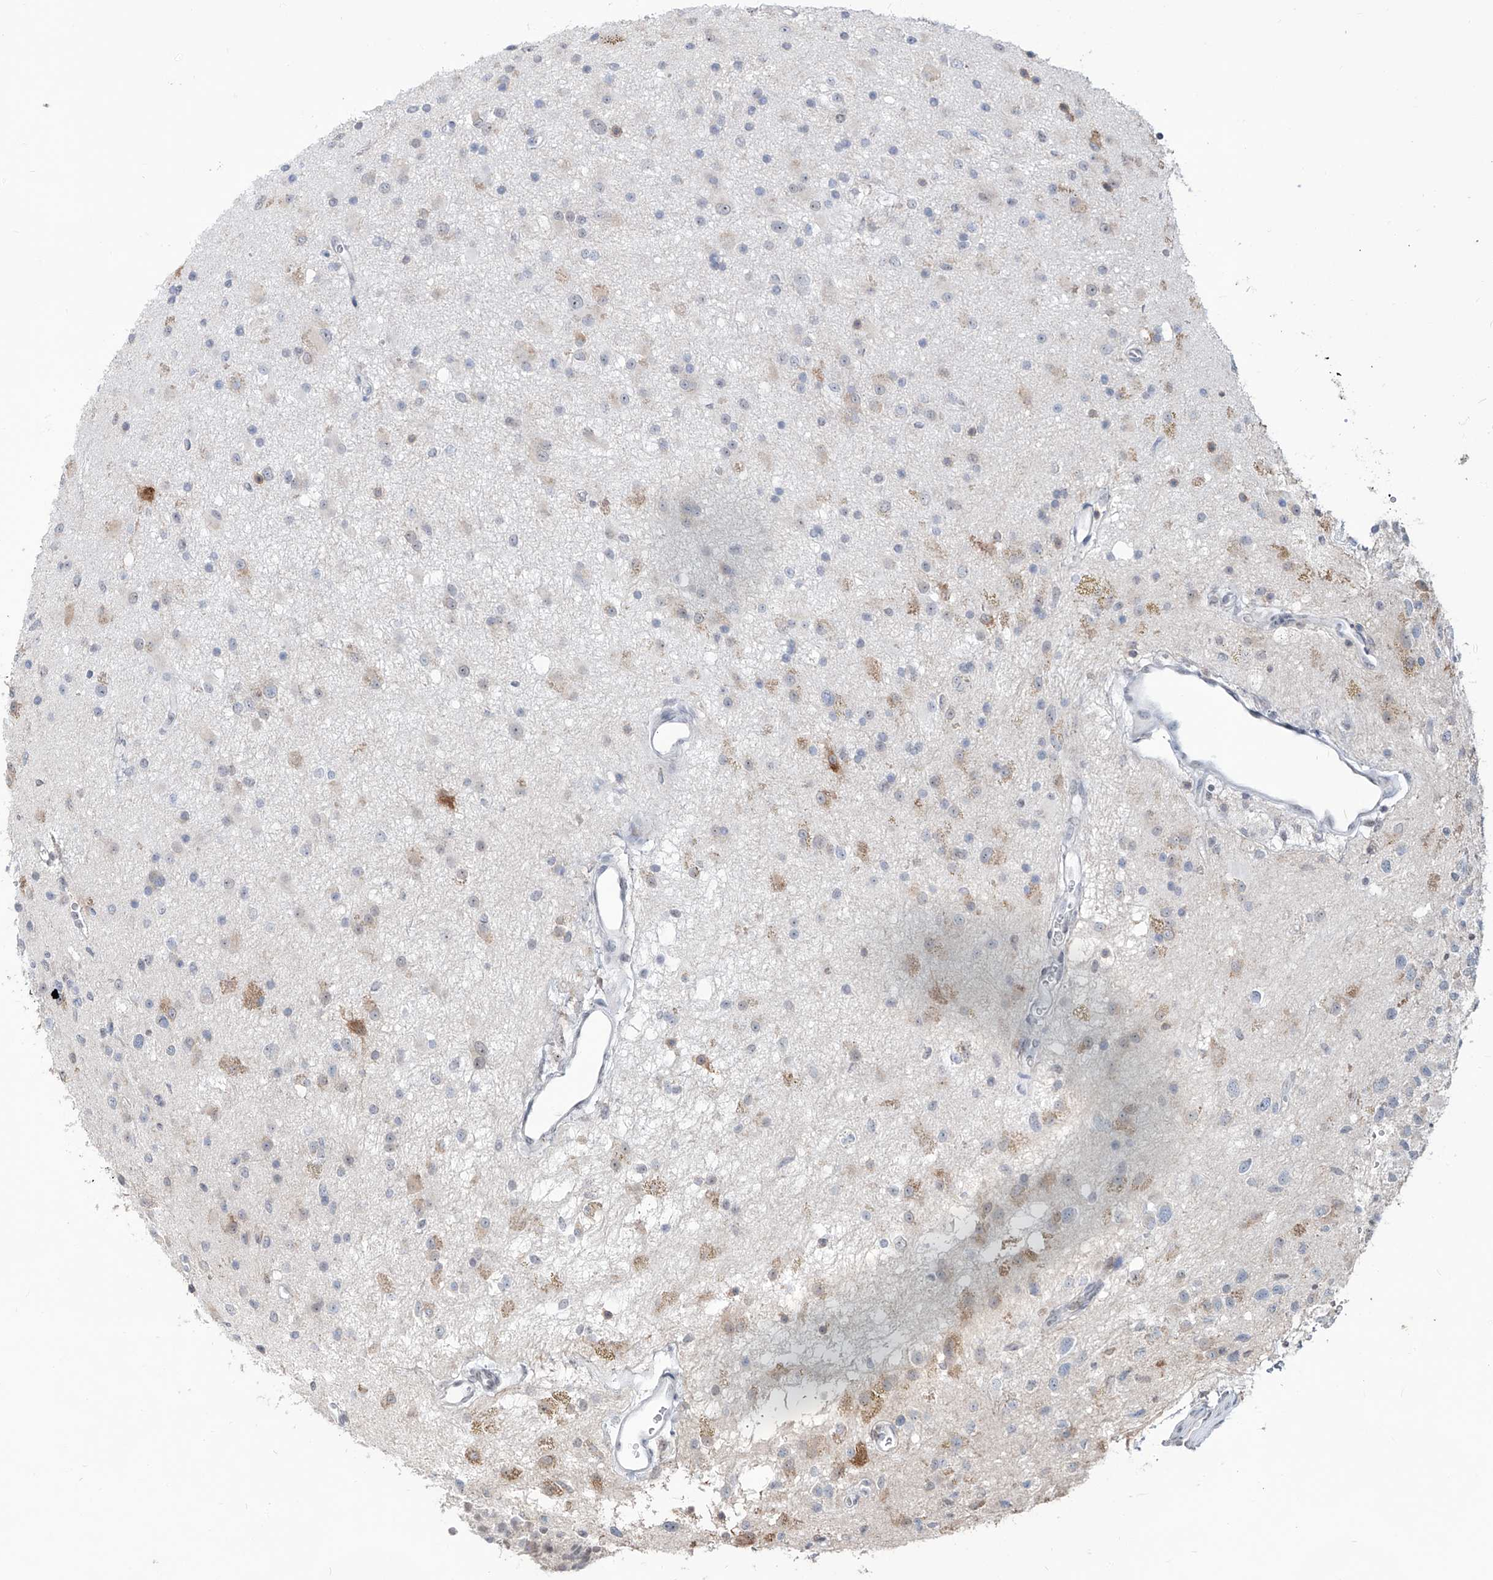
{"staining": {"intensity": "negative", "quantity": "none", "location": "none"}, "tissue": "glioma", "cell_type": "Tumor cells", "image_type": "cancer", "snomed": [{"axis": "morphology", "description": "Glioma, malignant, High grade"}, {"axis": "topography", "description": "Brain"}], "caption": "Human glioma stained for a protein using immunohistochemistry reveals no staining in tumor cells.", "gene": "ZBTB48", "patient": {"sex": "male", "age": 34}}